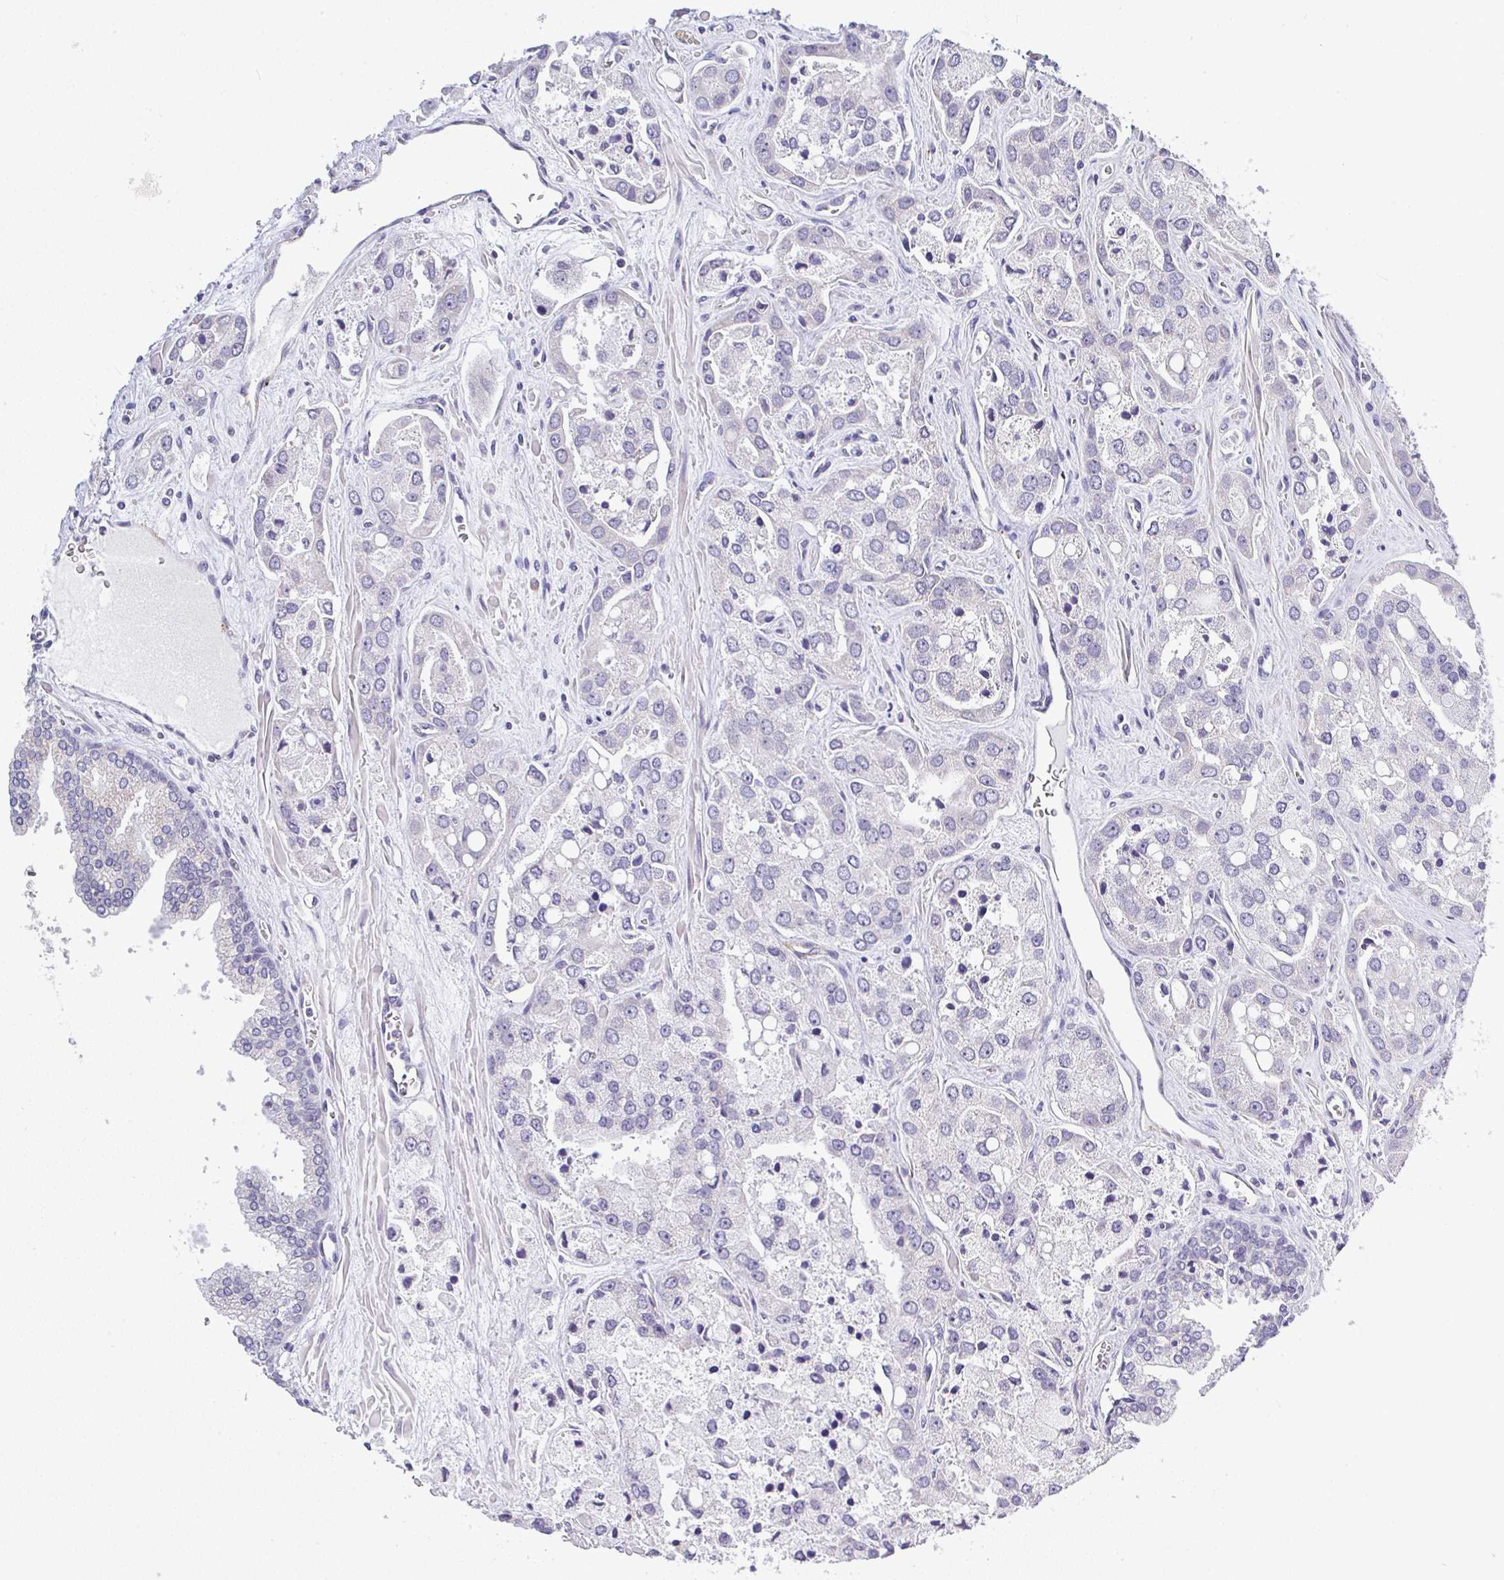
{"staining": {"intensity": "negative", "quantity": "none", "location": "none"}, "tissue": "prostate cancer", "cell_type": "Tumor cells", "image_type": "cancer", "snomed": [{"axis": "morphology", "description": "Normal tissue, NOS"}, {"axis": "morphology", "description": "Adenocarcinoma, High grade"}, {"axis": "topography", "description": "Prostate"}, {"axis": "topography", "description": "Peripheral nerve tissue"}], "caption": "Immunohistochemistry micrograph of adenocarcinoma (high-grade) (prostate) stained for a protein (brown), which reveals no positivity in tumor cells.", "gene": "PLCD4", "patient": {"sex": "male", "age": 68}}